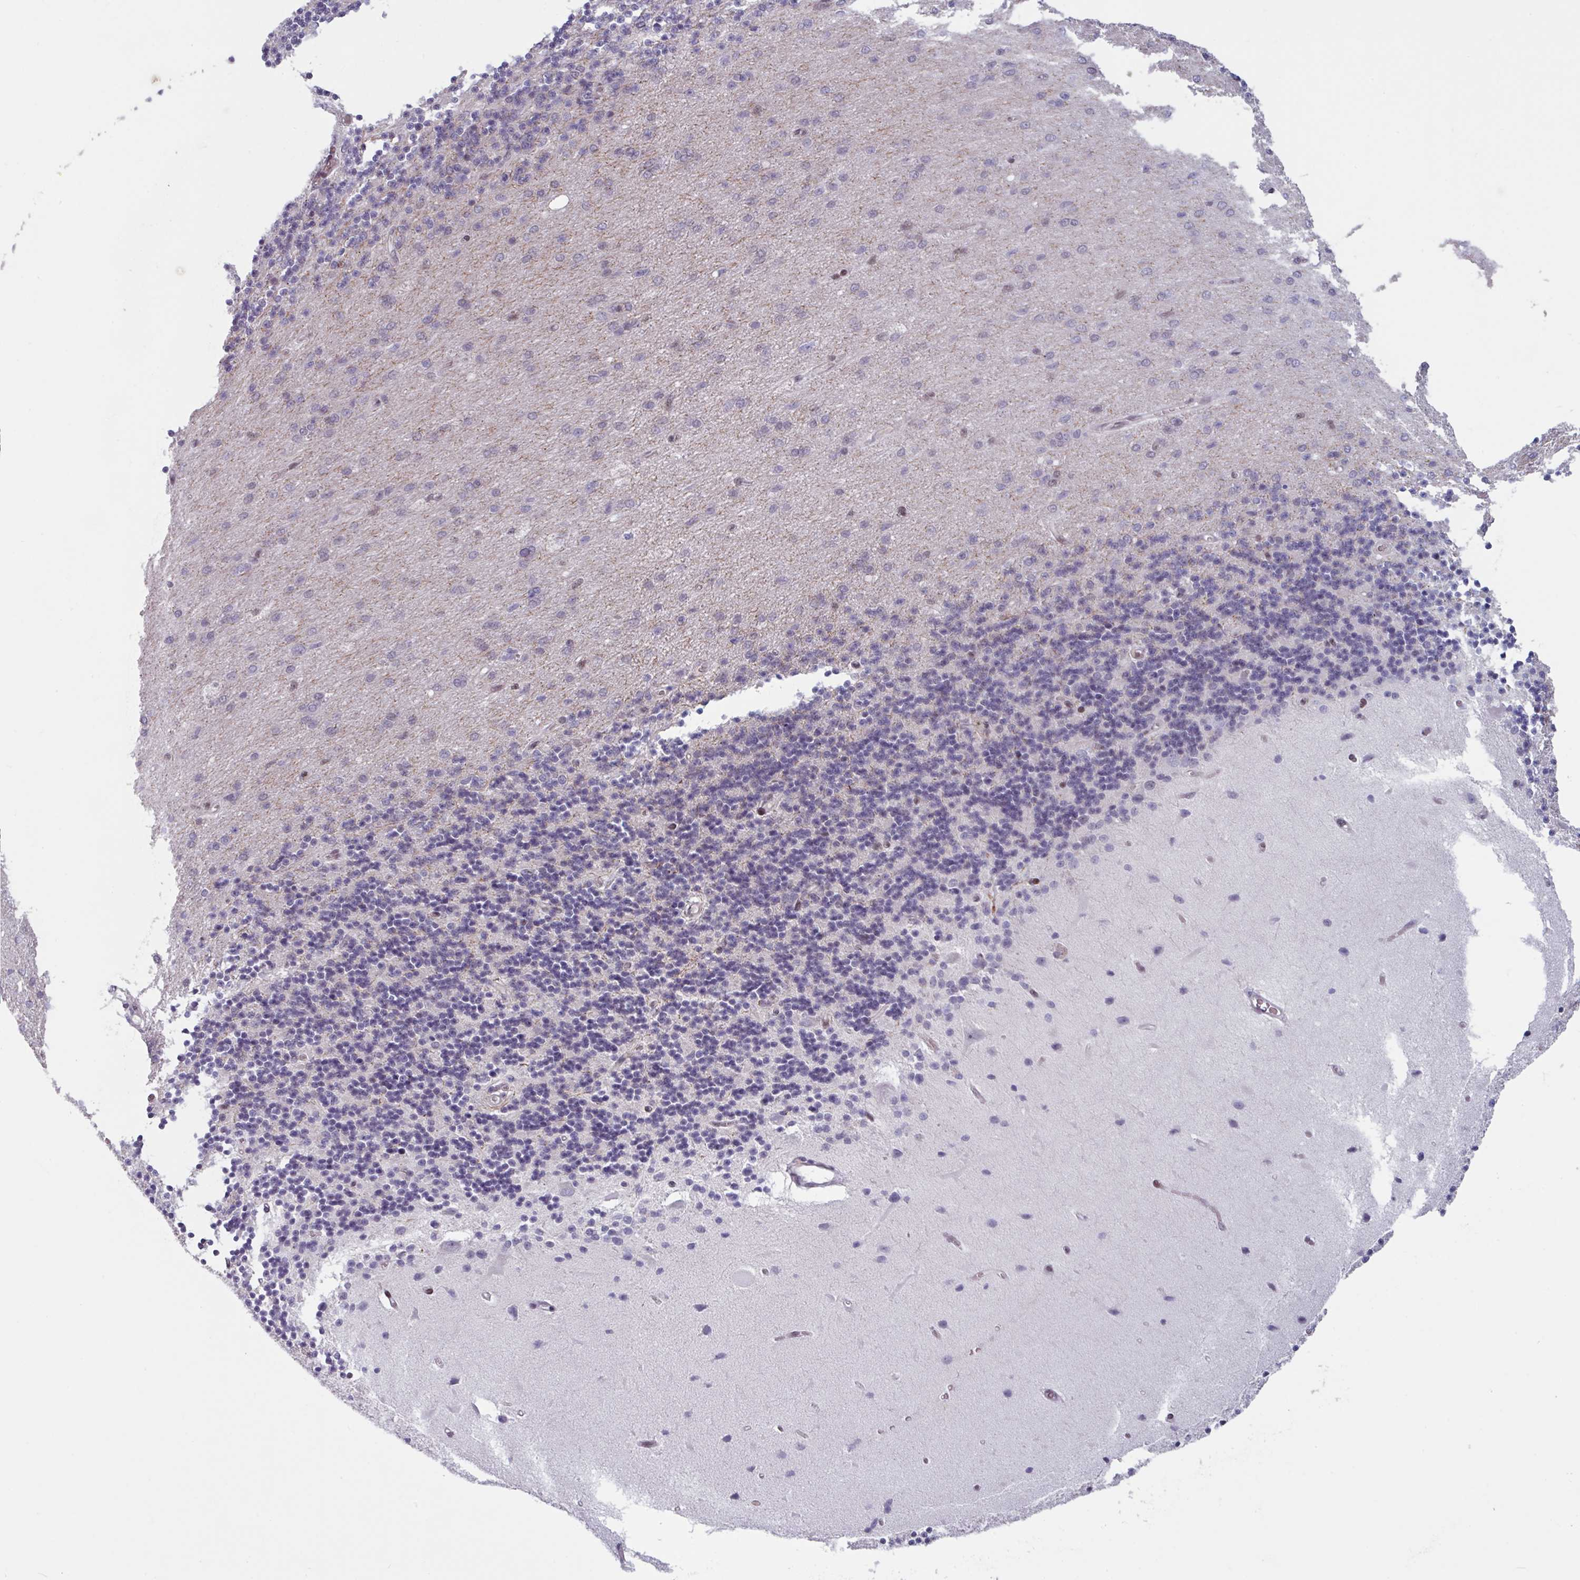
{"staining": {"intensity": "negative", "quantity": "none", "location": "none"}, "tissue": "cerebellum", "cell_type": "Cells in granular layer", "image_type": "normal", "snomed": [{"axis": "morphology", "description": "Normal tissue, NOS"}, {"axis": "topography", "description": "Cerebellum"}], "caption": "Immunohistochemistry (IHC) image of benign cerebellum: cerebellum stained with DAB (3,3'-diaminobenzidine) demonstrates no significant protein staining in cells in granular layer. (Stains: DAB (3,3'-diaminobenzidine) immunohistochemistry with hematoxylin counter stain, Microscopy: brightfield microscopy at high magnification).", "gene": "ZNF575", "patient": {"sex": "female", "age": 29}}